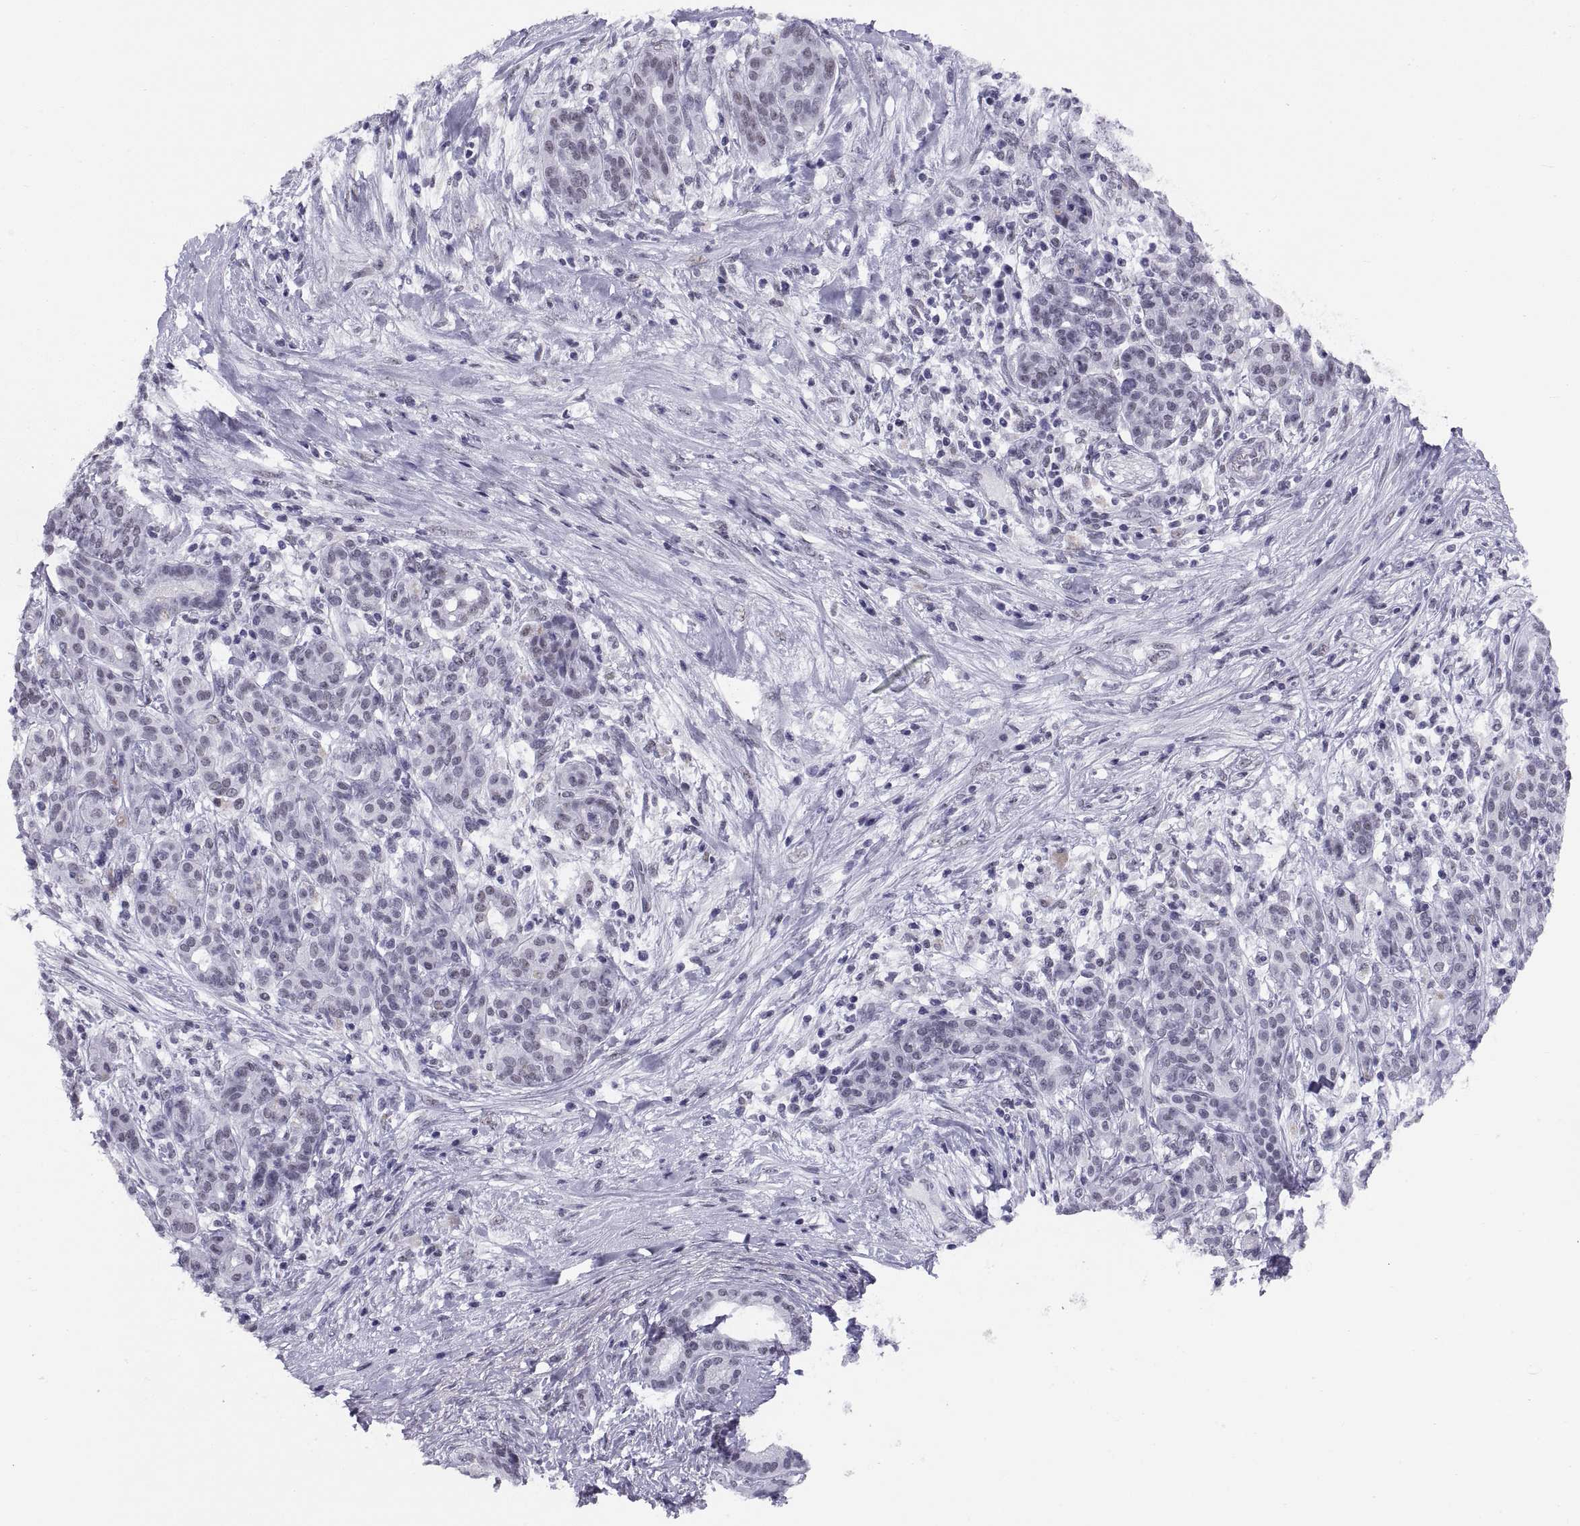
{"staining": {"intensity": "negative", "quantity": "none", "location": "none"}, "tissue": "pancreatic cancer", "cell_type": "Tumor cells", "image_type": "cancer", "snomed": [{"axis": "morphology", "description": "Adenocarcinoma, NOS"}, {"axis": "topography", "description": "Pancreas"}], "caption": "The histopathology image shows no significant expression in tumor cells of adenocarcinoma (pancreatic).", "gene": "NEUROD6", "patient": {"sex": "male", "age": 44}}